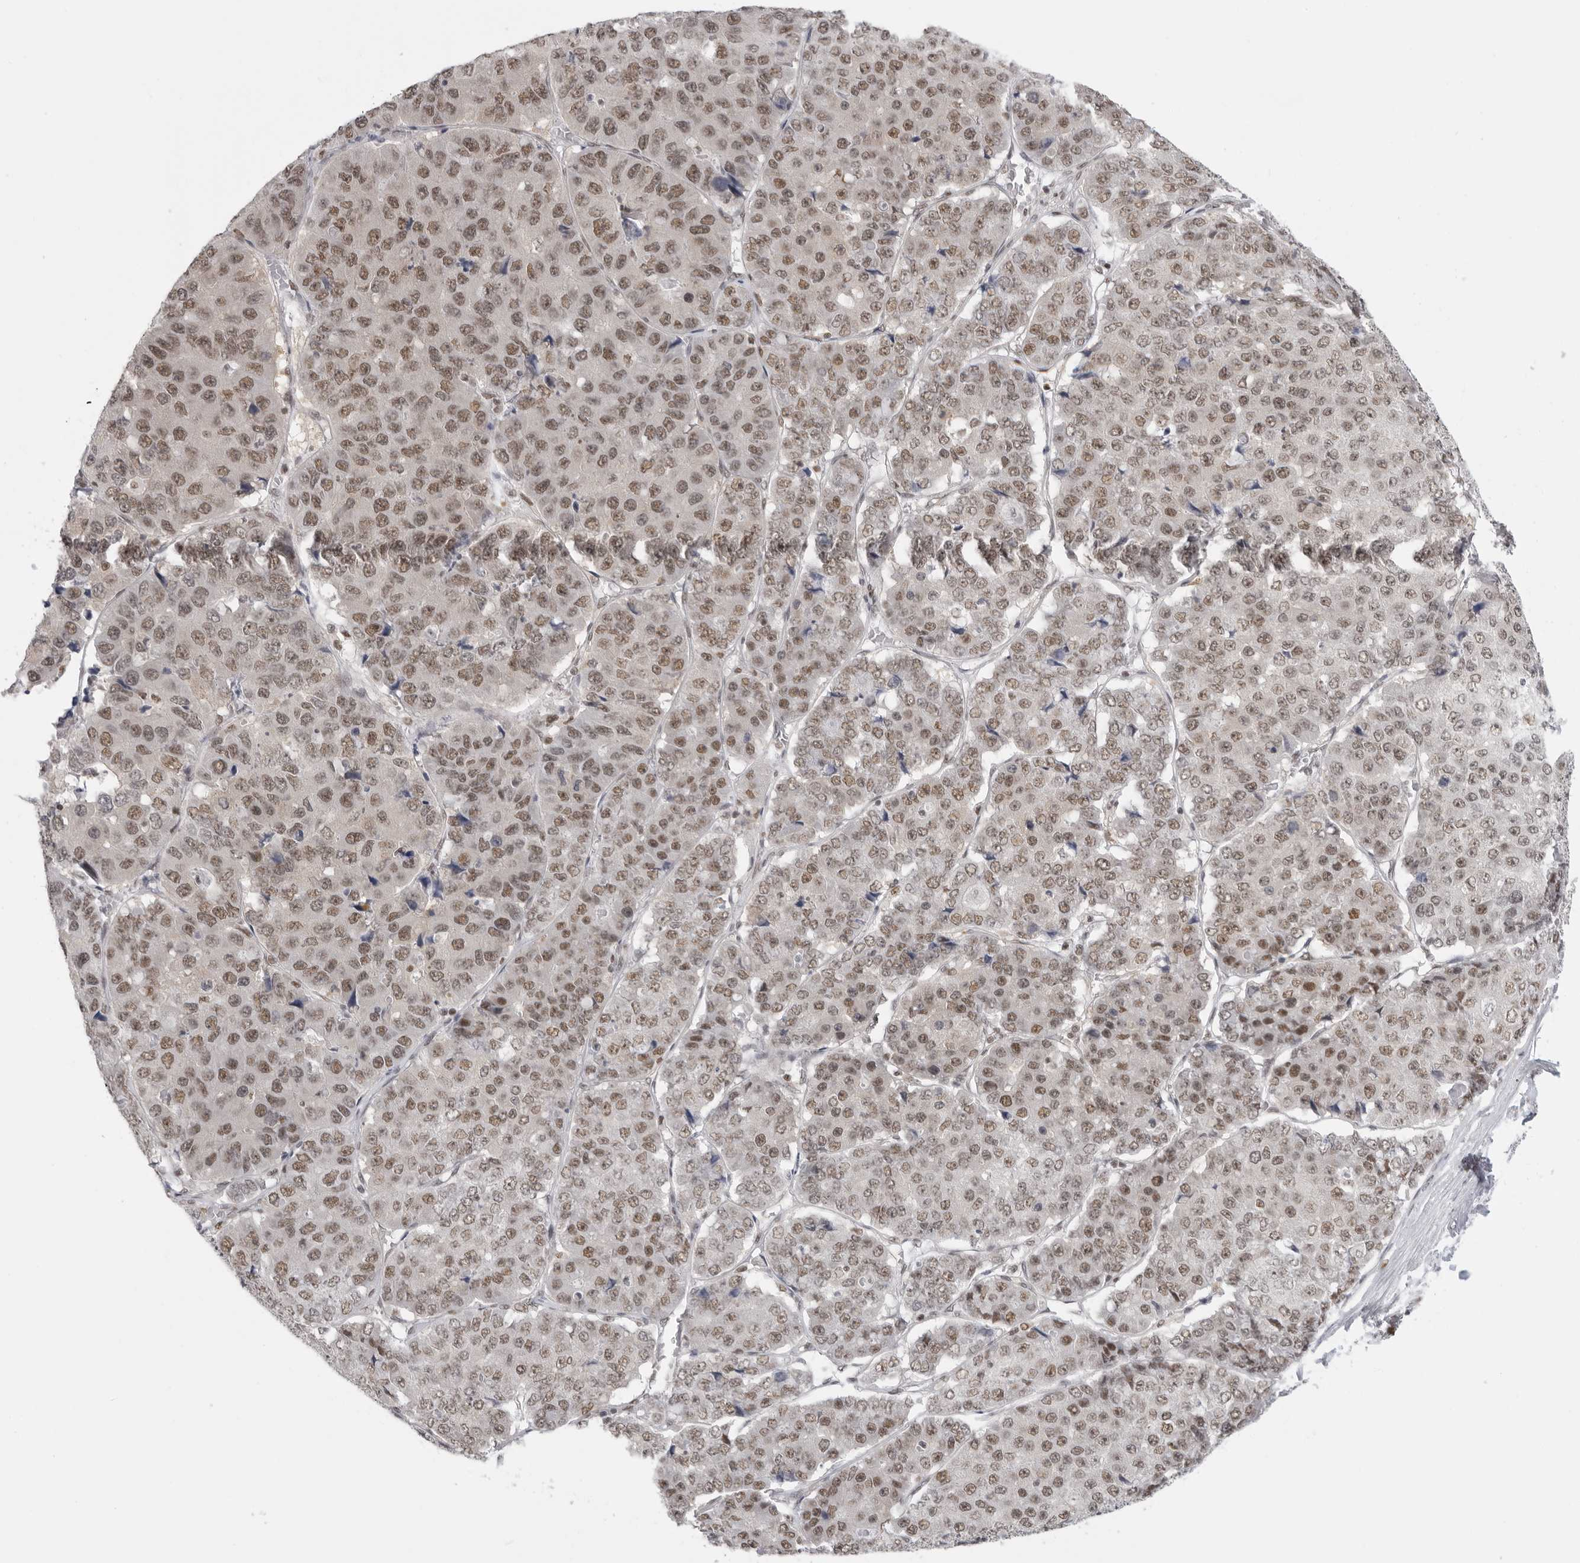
{"staining": {"intensity": "moderate", "quantity": ">75%", "location": "nuclear"}, "tissue": "pancreatic cancer", "cell_type": "Tumor cells", "image_type": "cancer", "snomed": [{"axis": "morphology", "description": "Adenocarcinoma, NOS"}, {"axis": "topography", "description": "Pancreas"}], "caption": "This is a photomicrograph of immunohistochemistry staining of pancreatic cancer, which shows moderate staining in the nuclear of tumor cells.", "gene": "RPA2", "patient": {"sex": "male", "age": 50}}